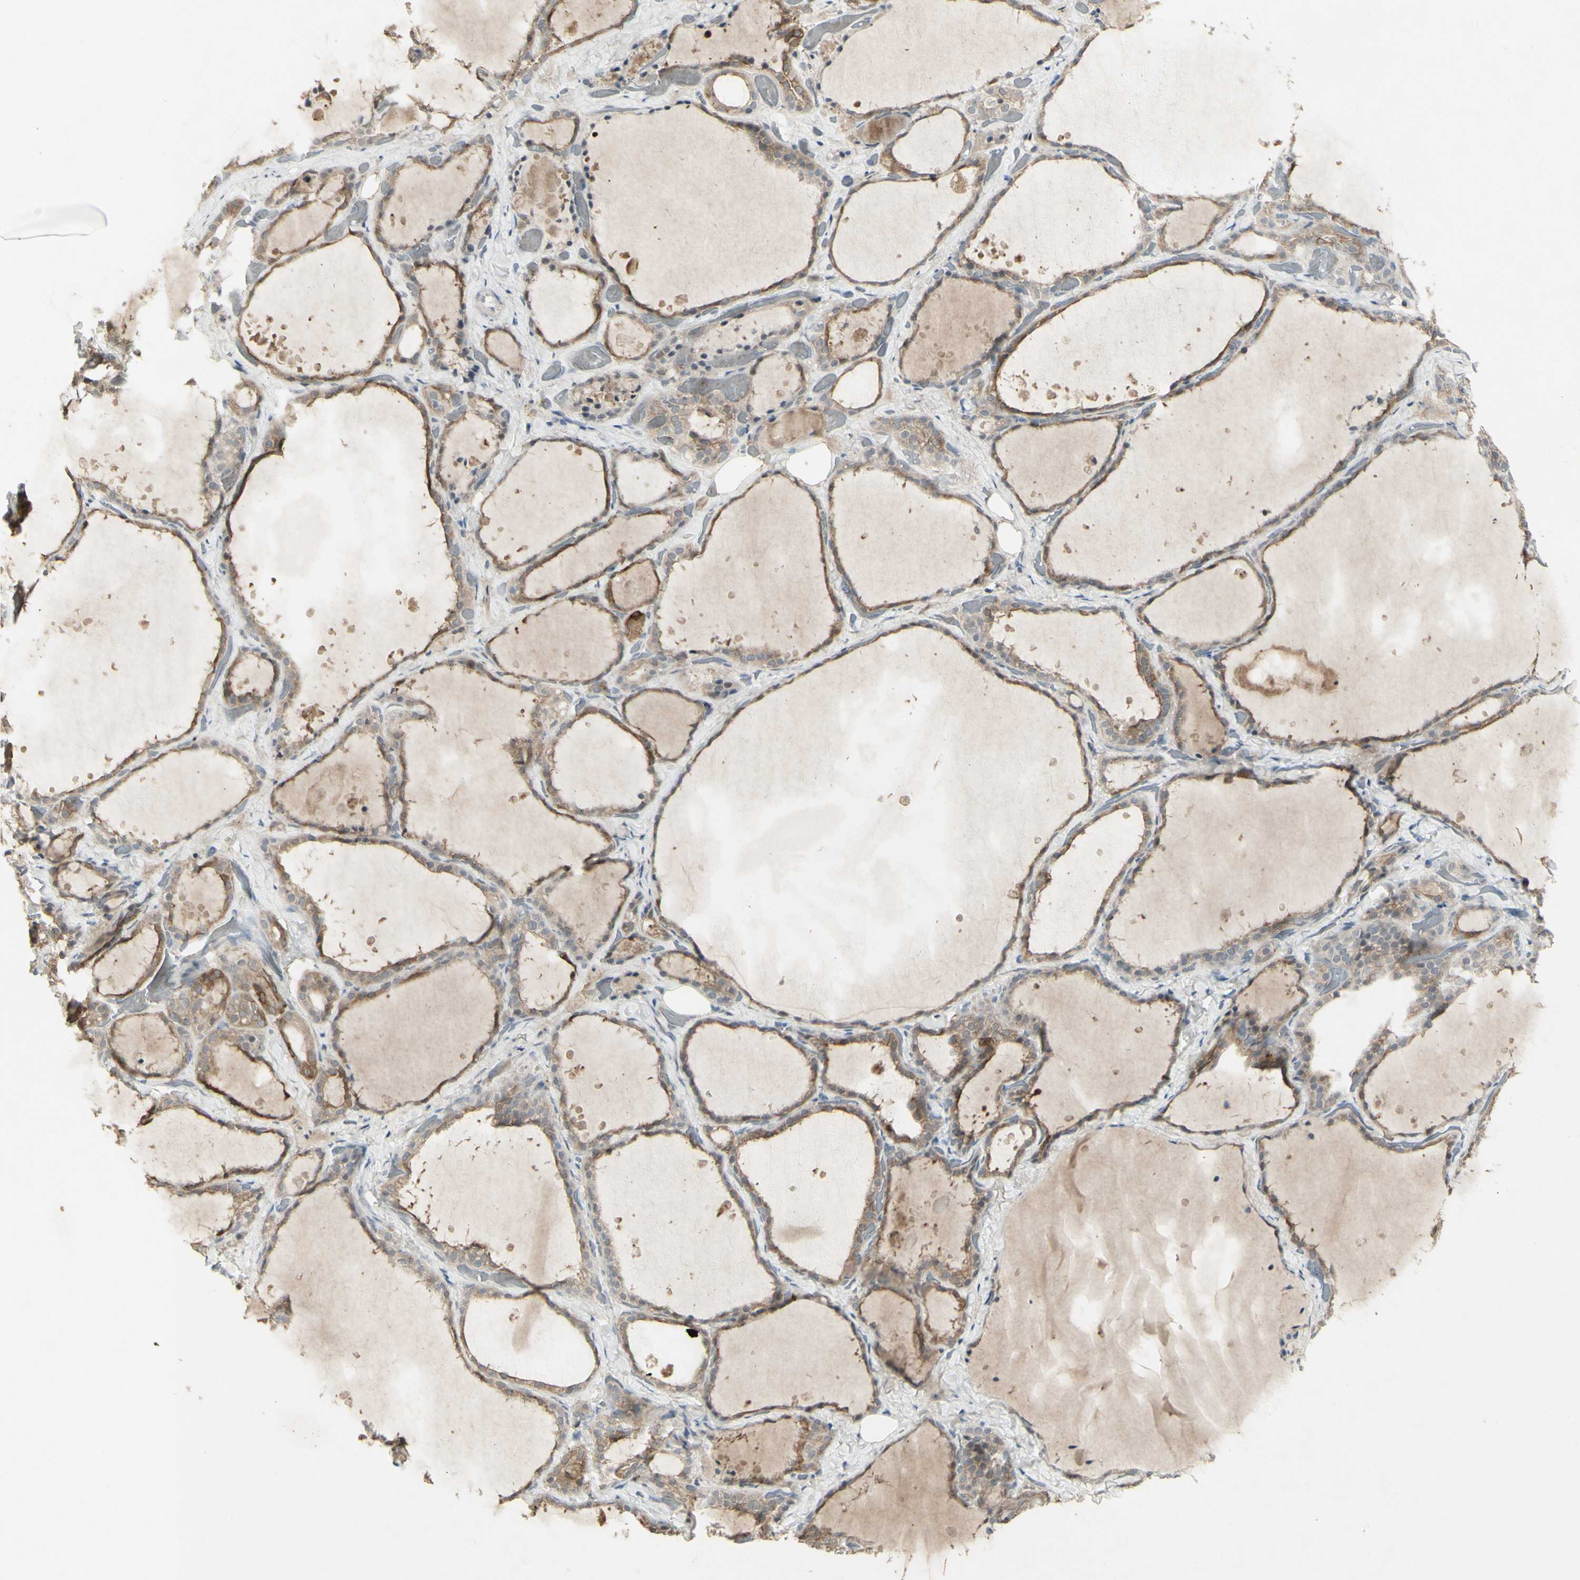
{"staining": {"intensity": "weak", "quantity": ">75%", "location": "cytoplasmic/membranous"}, "tissue": "thyroid gland", "cell_type": "Glandular cells", "image_type": "normal", "snomed": [{"axis": "morphology", "description": "Normal tissue, NOS"}, {"axis": "topography", "description": "Thyroid gland"}], "caption": "An image showing weak cytoplasmic/membranous positivity in about >75% of glandular cells in normal thyroid gland, as visualized by brown immunohistochemical staining.", "gene": "C1orf116", "patient": {"sex": "female", "age": 44}}